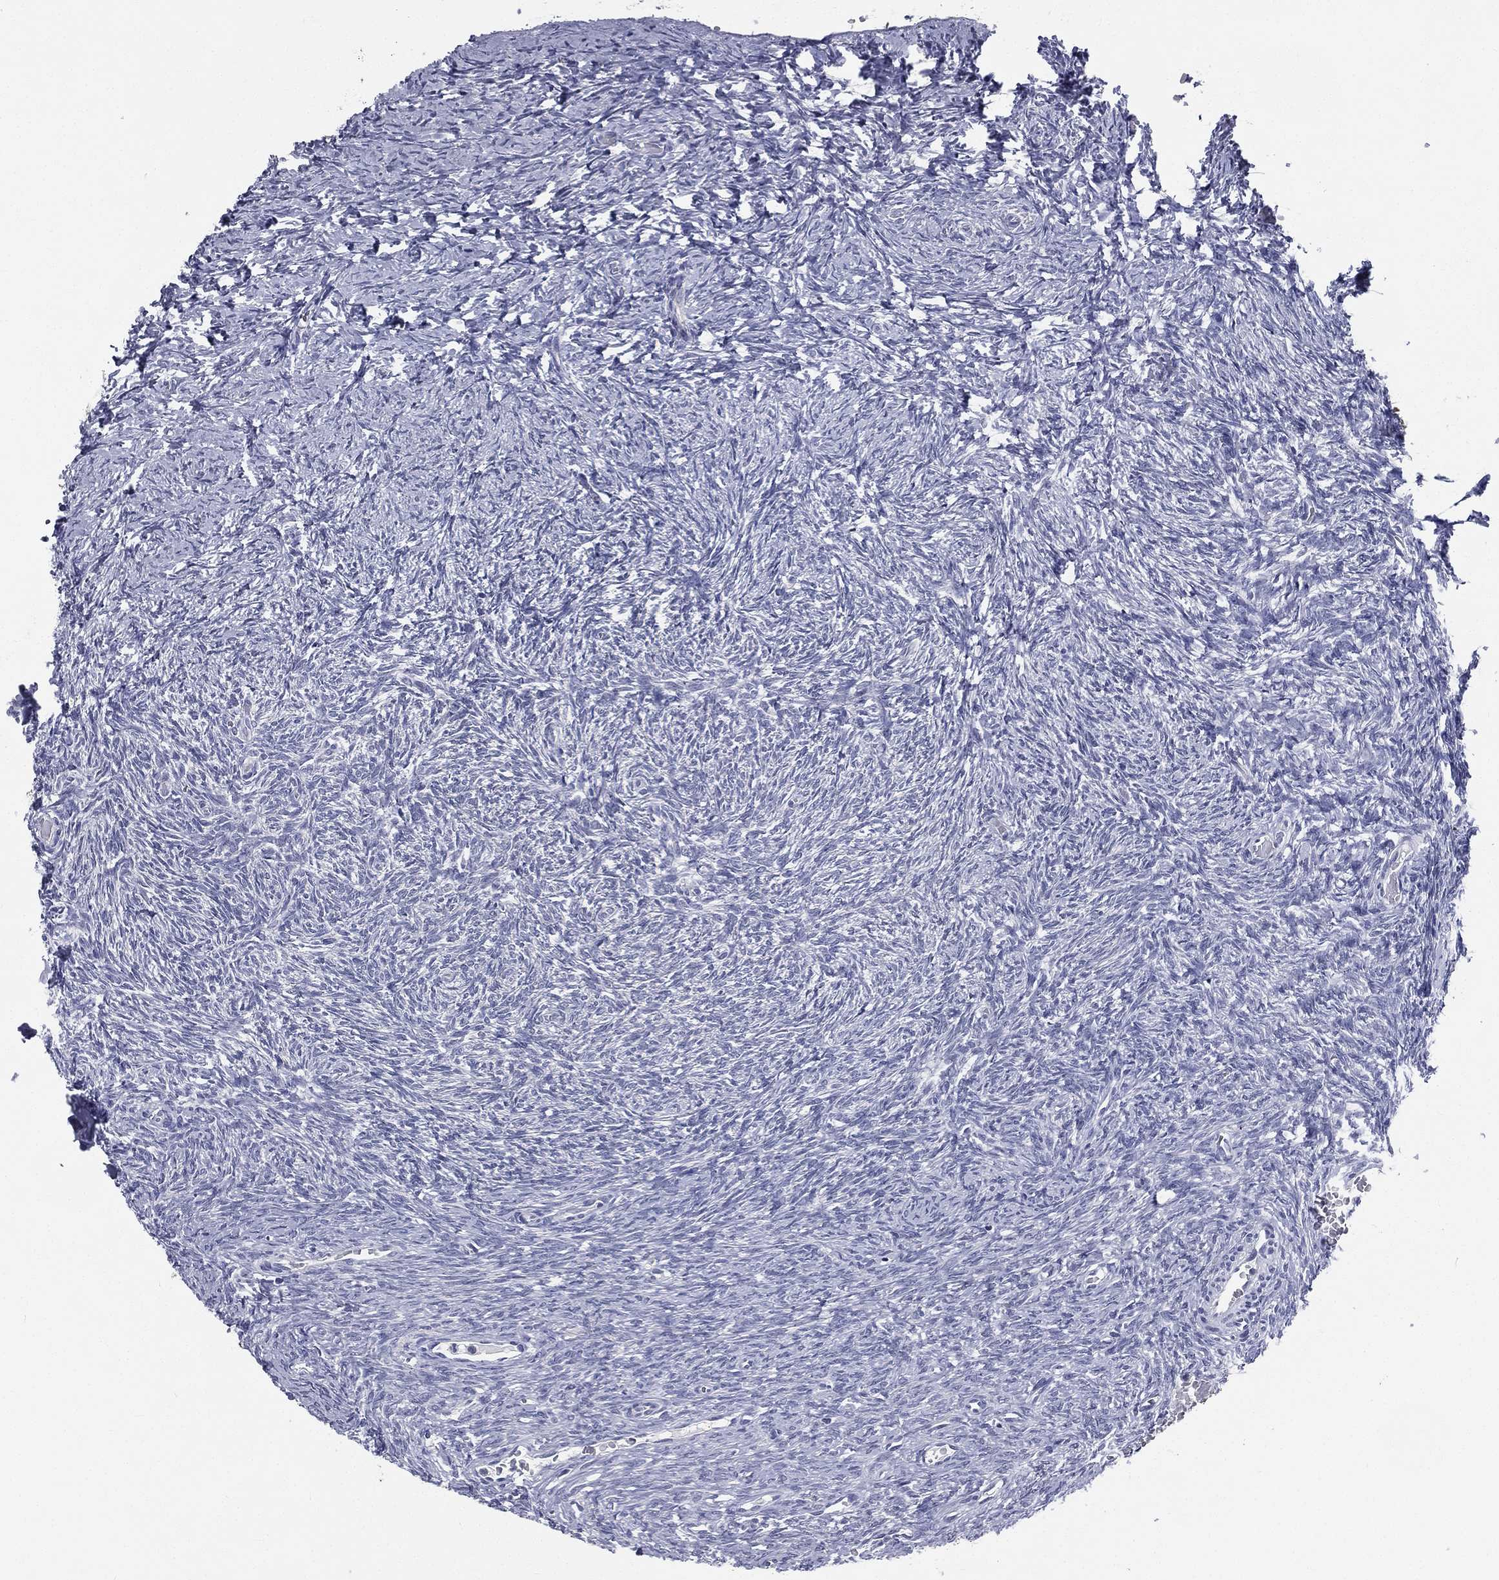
{"staining": {"intensity": "negative", "quantity": "none", "location": "none"}, "tissue": "ovary", "cell_type": "Follicle cells", "image_type": "normal", "snomed": [{"axis": "morphology", "description": "Normal tissue, NOS"}, {"axis": "topography", "description": "Ovary"}], "caption": "The micrograph displays no significant expression in follicle cells of ovary. The staining is performed using DAB brown chromogen with nuclei counter-stained in using hematoxylin.", "gene": "IFT27", "patient": {"sex": "female", "age": 39}}